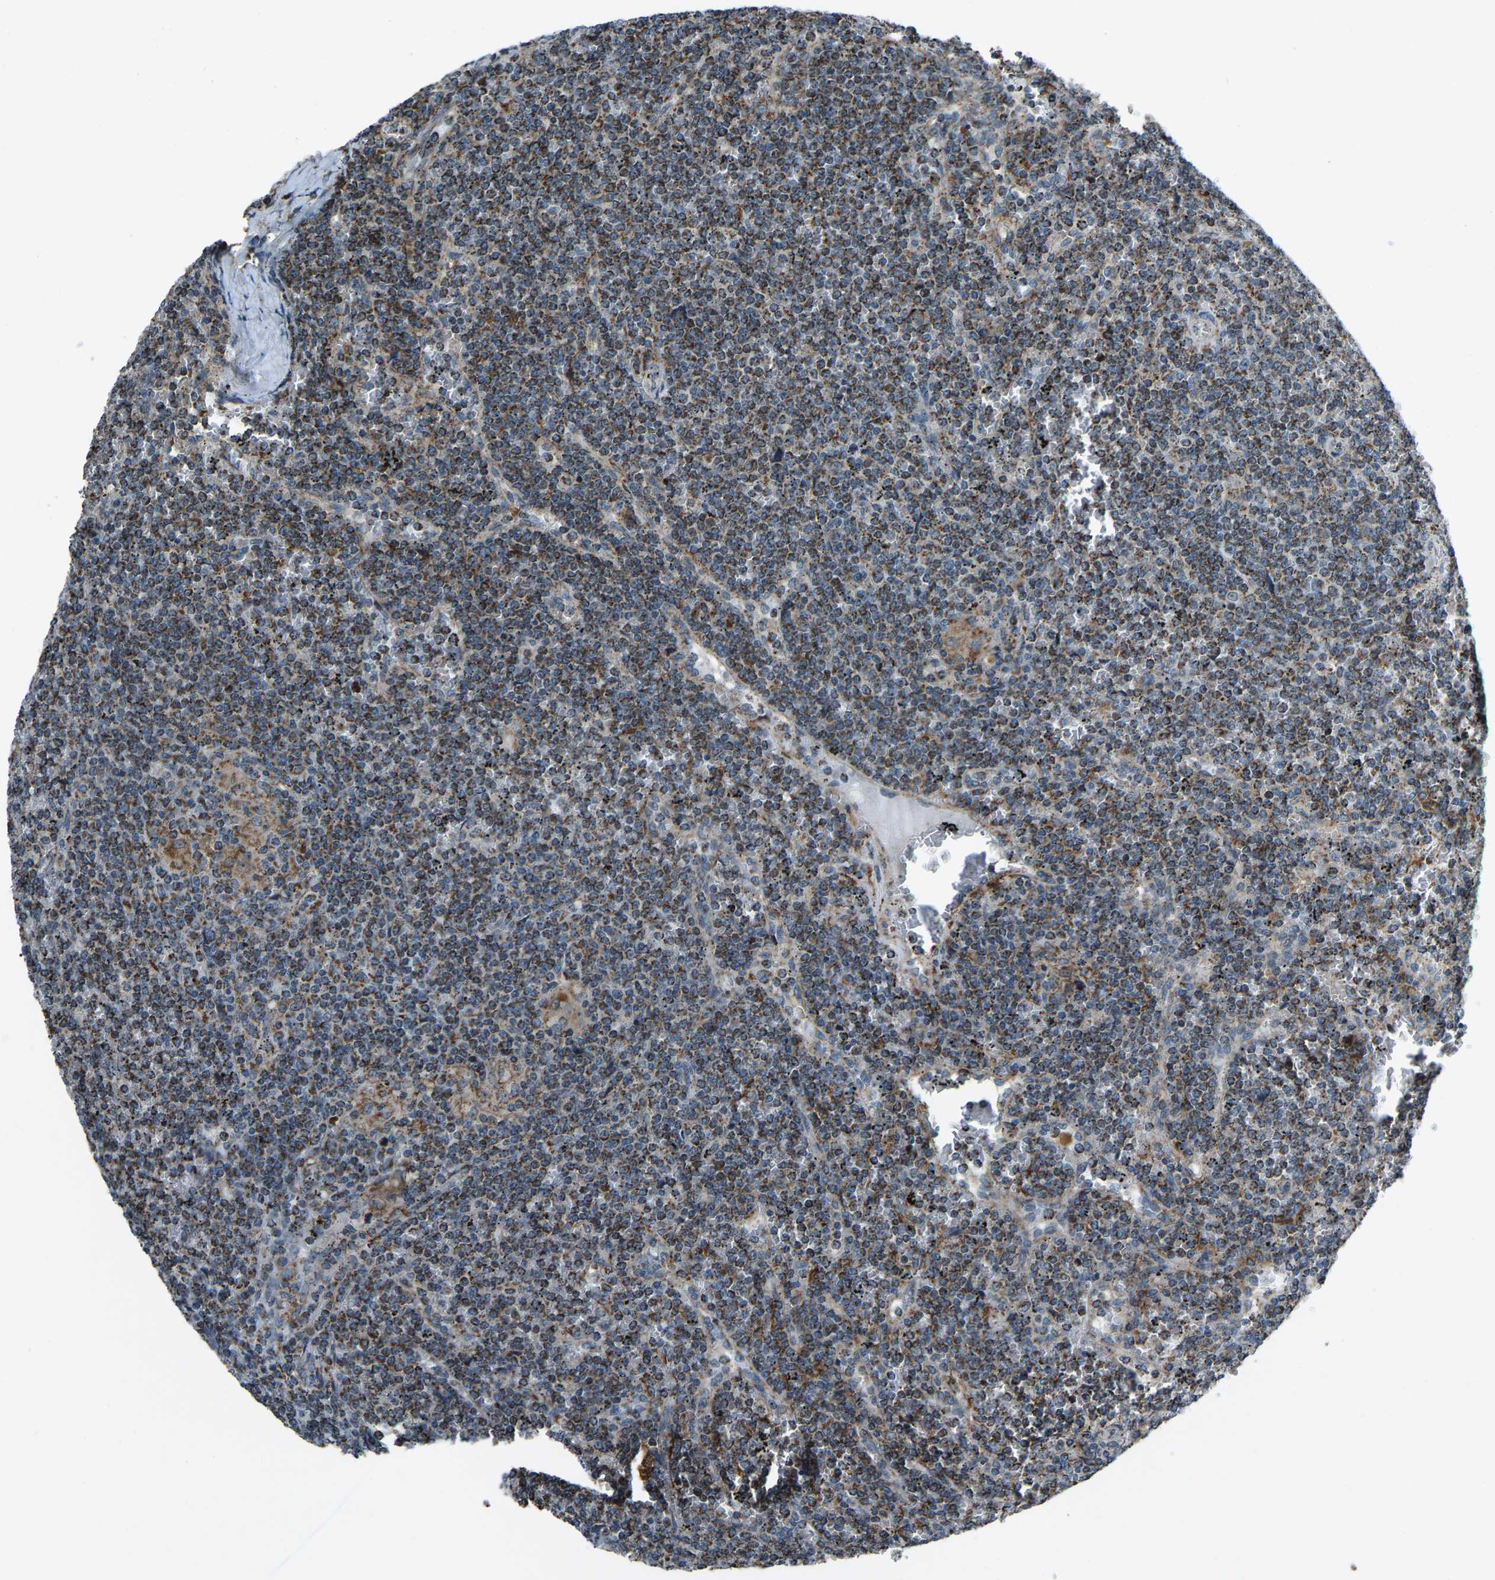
{"staining": {"intensity": "strong", "quantity": "25%-75%", "location": "cytoplasmic/membranous"}, "tissue": "lymphoma", "cell_type": "Tumor cells", "image_type": "cancer", "snomed": [{"axis": "morphology", "description": "Malignant lymphoma, non-Hodgkin's type, Low grade"}, {"axis": "topography", "description": "Spleen"}], "caption": "Lymphoma stained with a protein marker demonstrates strong staining in tumor cells.", "gene": "RBM33", "patient": {"sex": "female", "age": 19}}